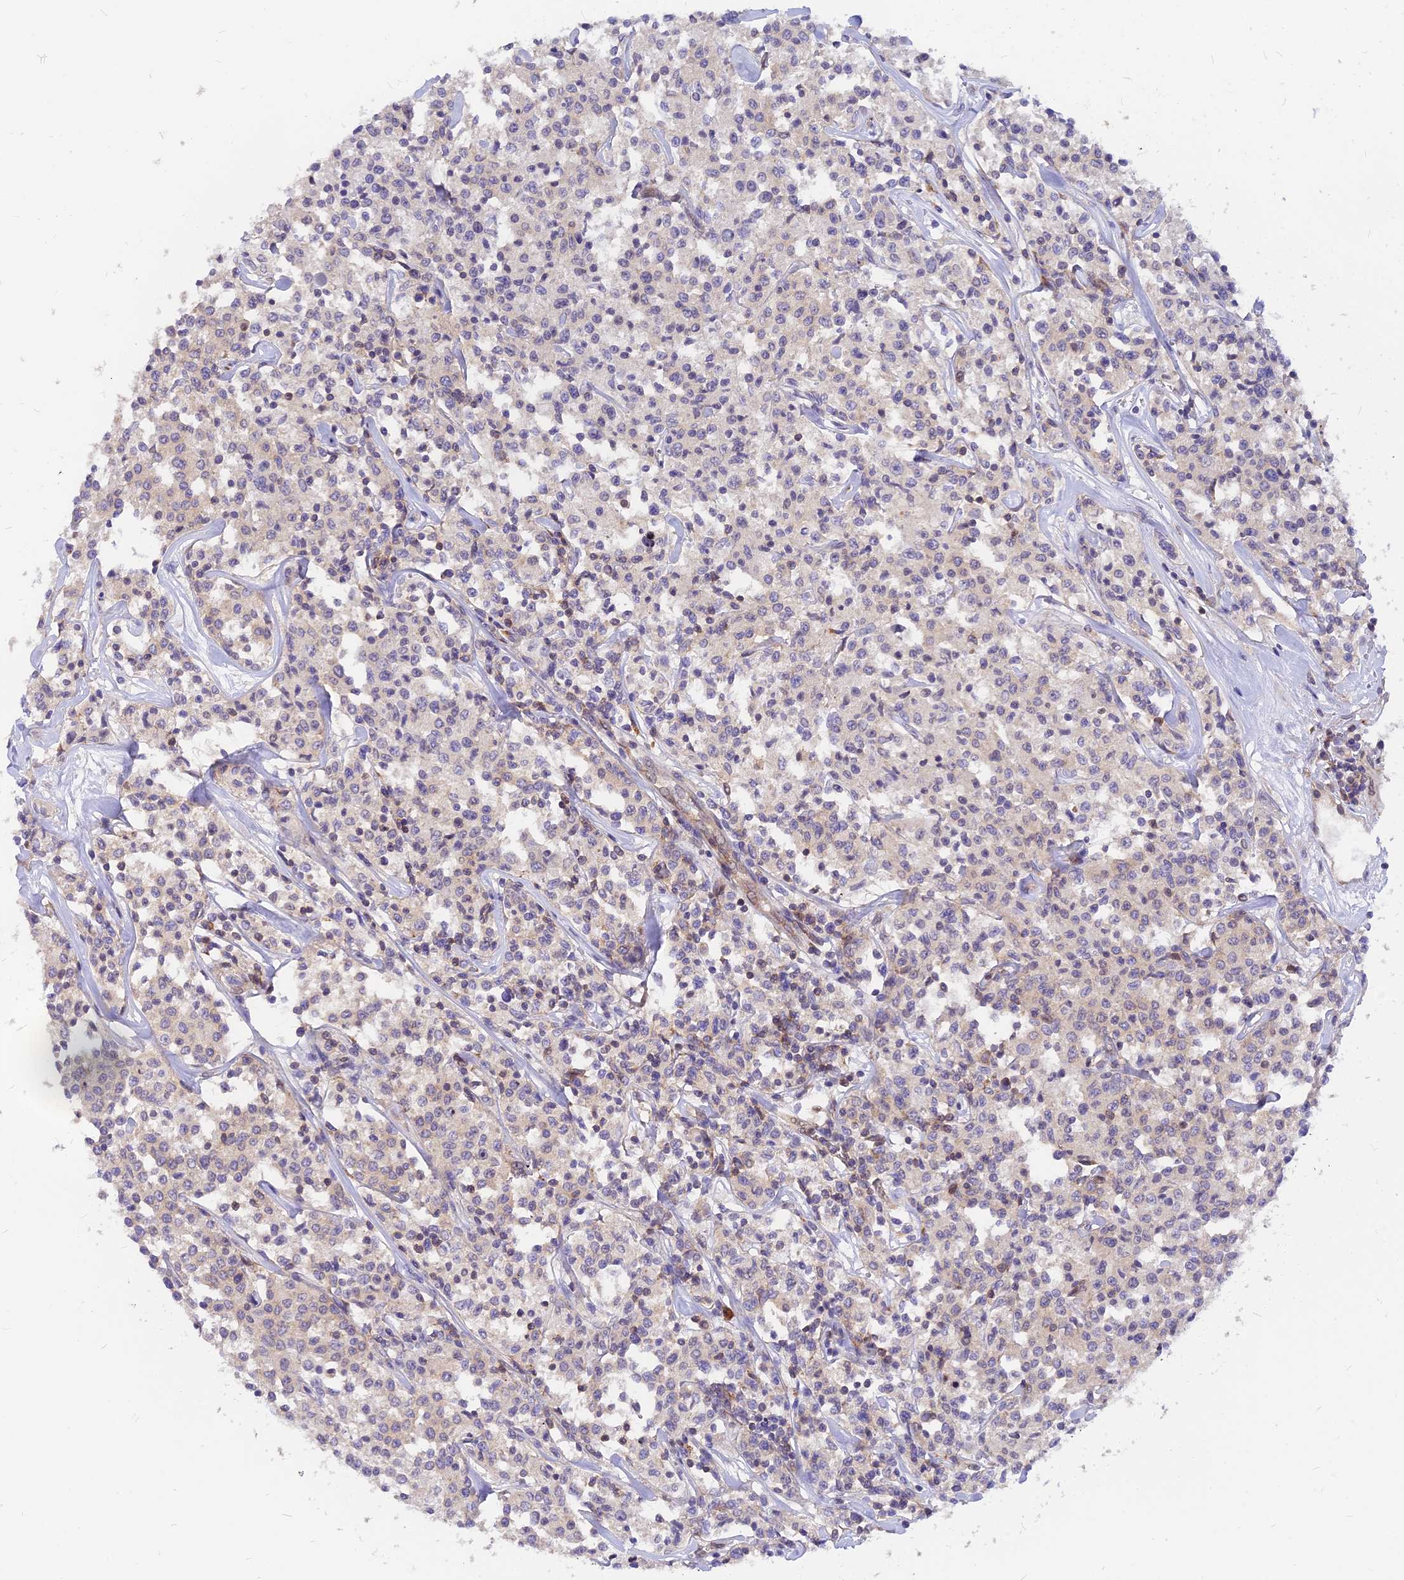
{"staining": {"intensity": "negative", "quantity": "none", "location": "none"}, "tissue": "lymphoma", "cell_type": "Tumor cells", "image_type": "cancer", "snomed": [{"axis": "morphology", "description": "Malignant lymphoma, non-Hodgkin's type, Low grade"}, {"axis": "topography", "description": "Small intestine"}], "caption": "DAB immunohistochemical staining of human low-grade malignant lymphoma, non-Hodgkin's type reveals no significant staining in tumor cells. The staining is performed using DAB brown chromogen with nuclei counter-stained in using hematoxylin.", "gene": "DENND2D", "patient": {"sex": "female", "age": 59}}